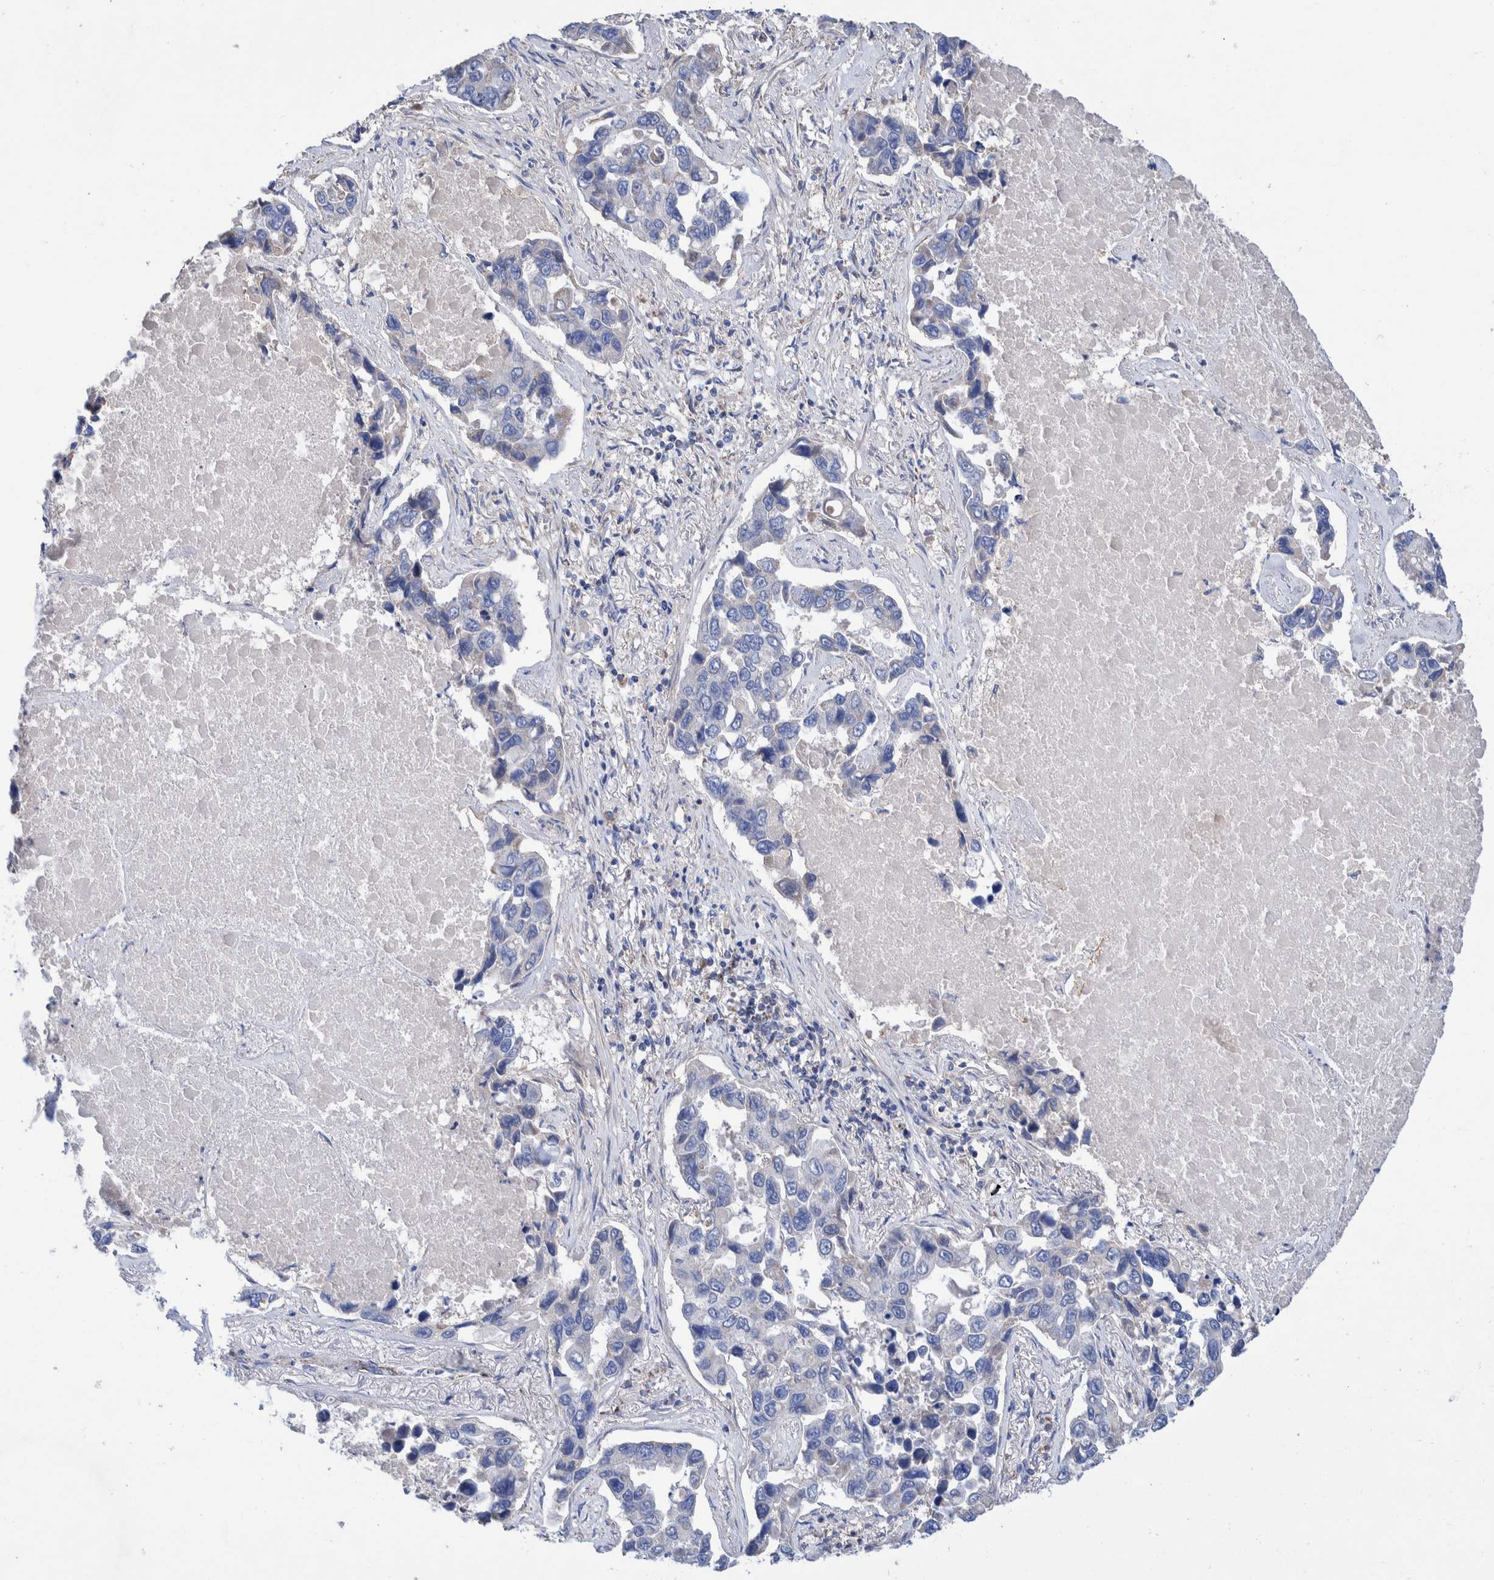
{"staining": {"intensity": "negative", "quantity": "none", "location": "none"}, "tissue": "lung cancer", "cell_type": "Tumor cells", "image_type": "cancer", "snomed": [{"axis": "morphology", "description": "Adenocarcinoma, NOS"}, {"axis": "topography", "description": "Lung"}], "caption": "High power microscopy photomicrograph of an immunohistochemistry (IHC) histopathology image of lung adenocarcinoma, revealing no significant staining in tumor cells.", "gene": "DECR1", "patient": {"sex": "male", "age": 64}}